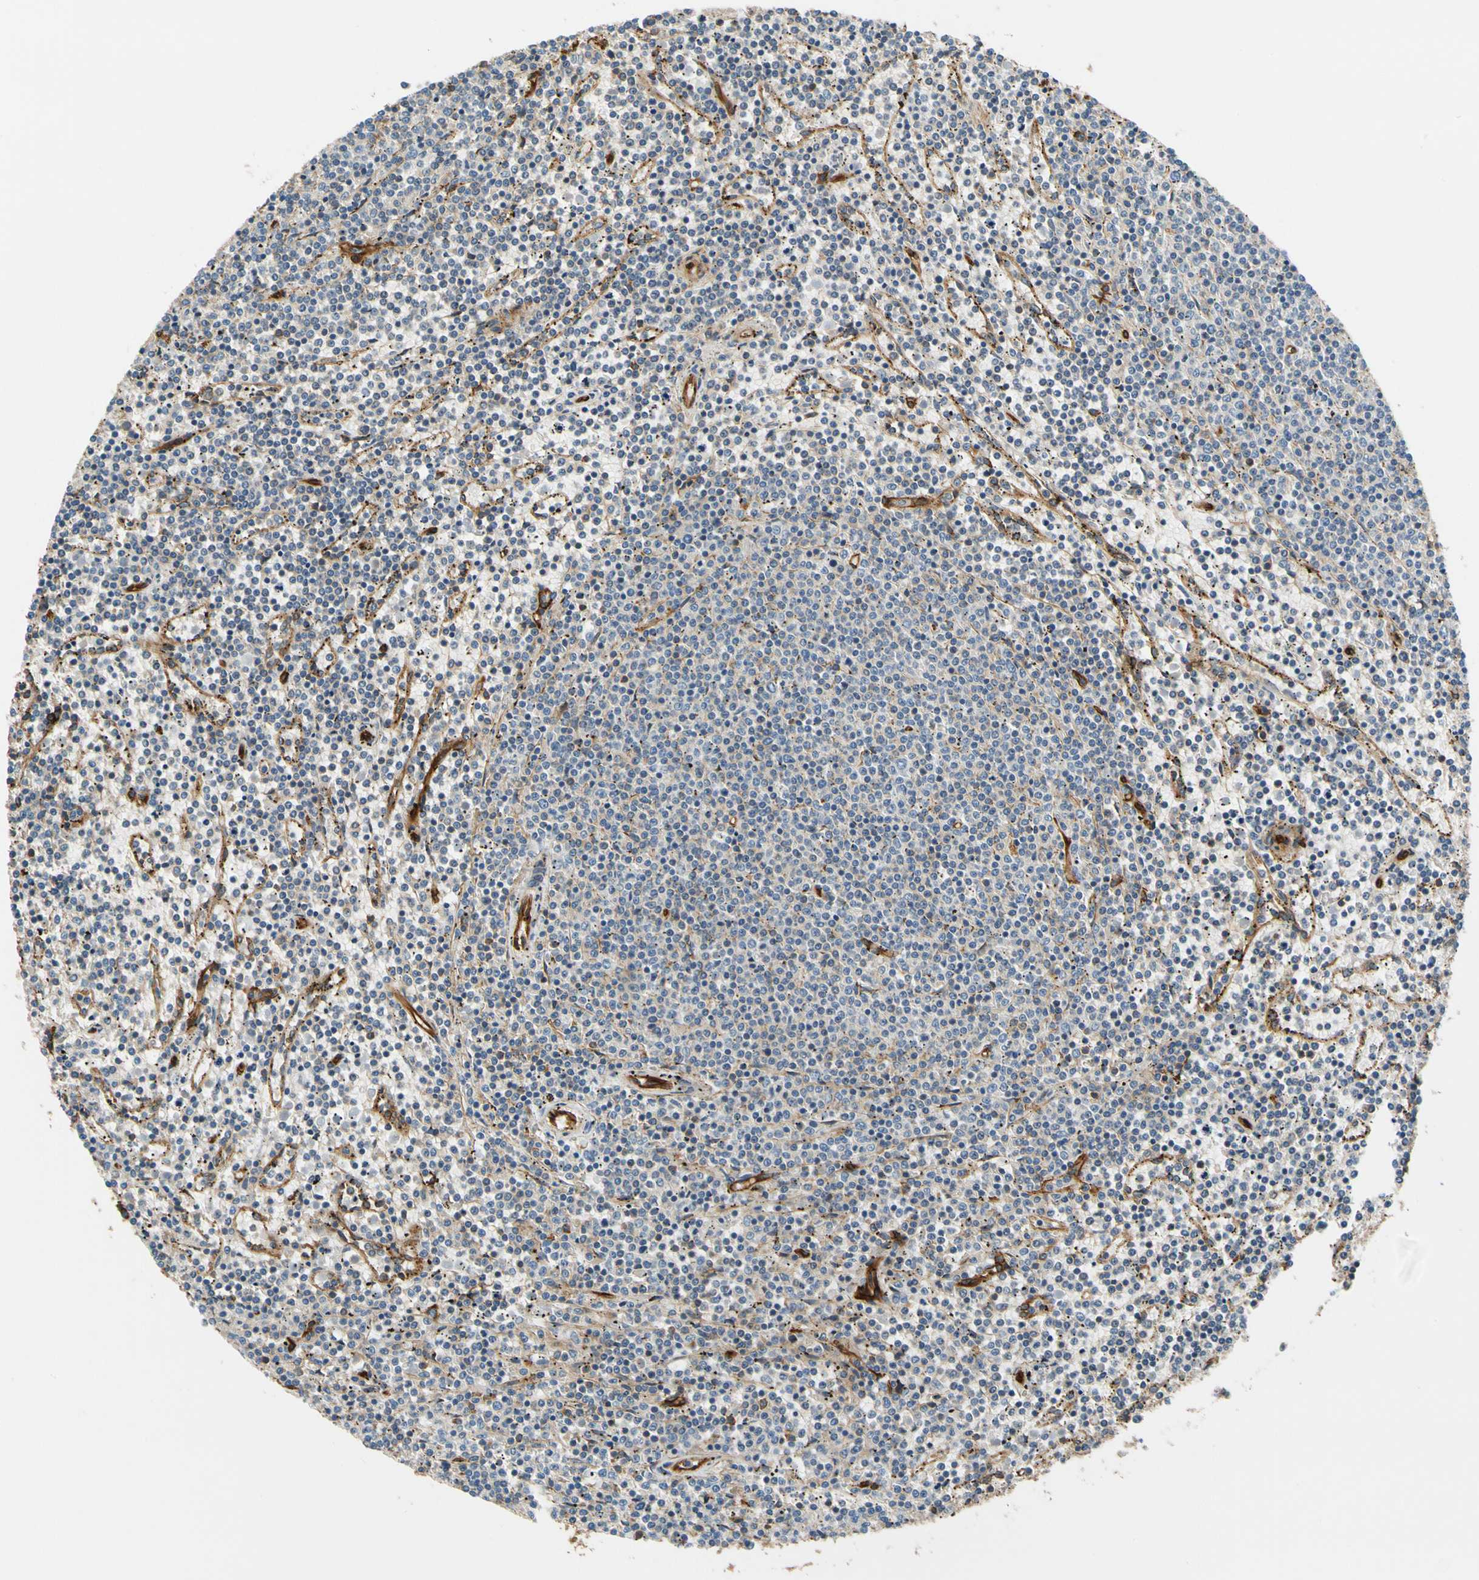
{"staining": {"intensity": "weak", "quantity": "<25%", "location": "cytoplasmic/membranous"}, "tissue": "lymphoma", "cell_type": "Tumor cells", "image_type": "cancer", "snomed": [{"axis": "morphology", "description": "Malignant lymphoma, non-Hodgkin's type, Low grade"}, {"axis": "topography", "description": "Spleen"}], "caption": "Immunohistochemistry micrograph of neoplastic tissue: human lymphoma stained with DAB shows no significant protein staining in tumor cells. (DAB (3,3'-diaminobenzidine) immunohistochemistry, high magnification).", "gene": "SPTAN1", "patient": {"sex": "female", "age": 50}}